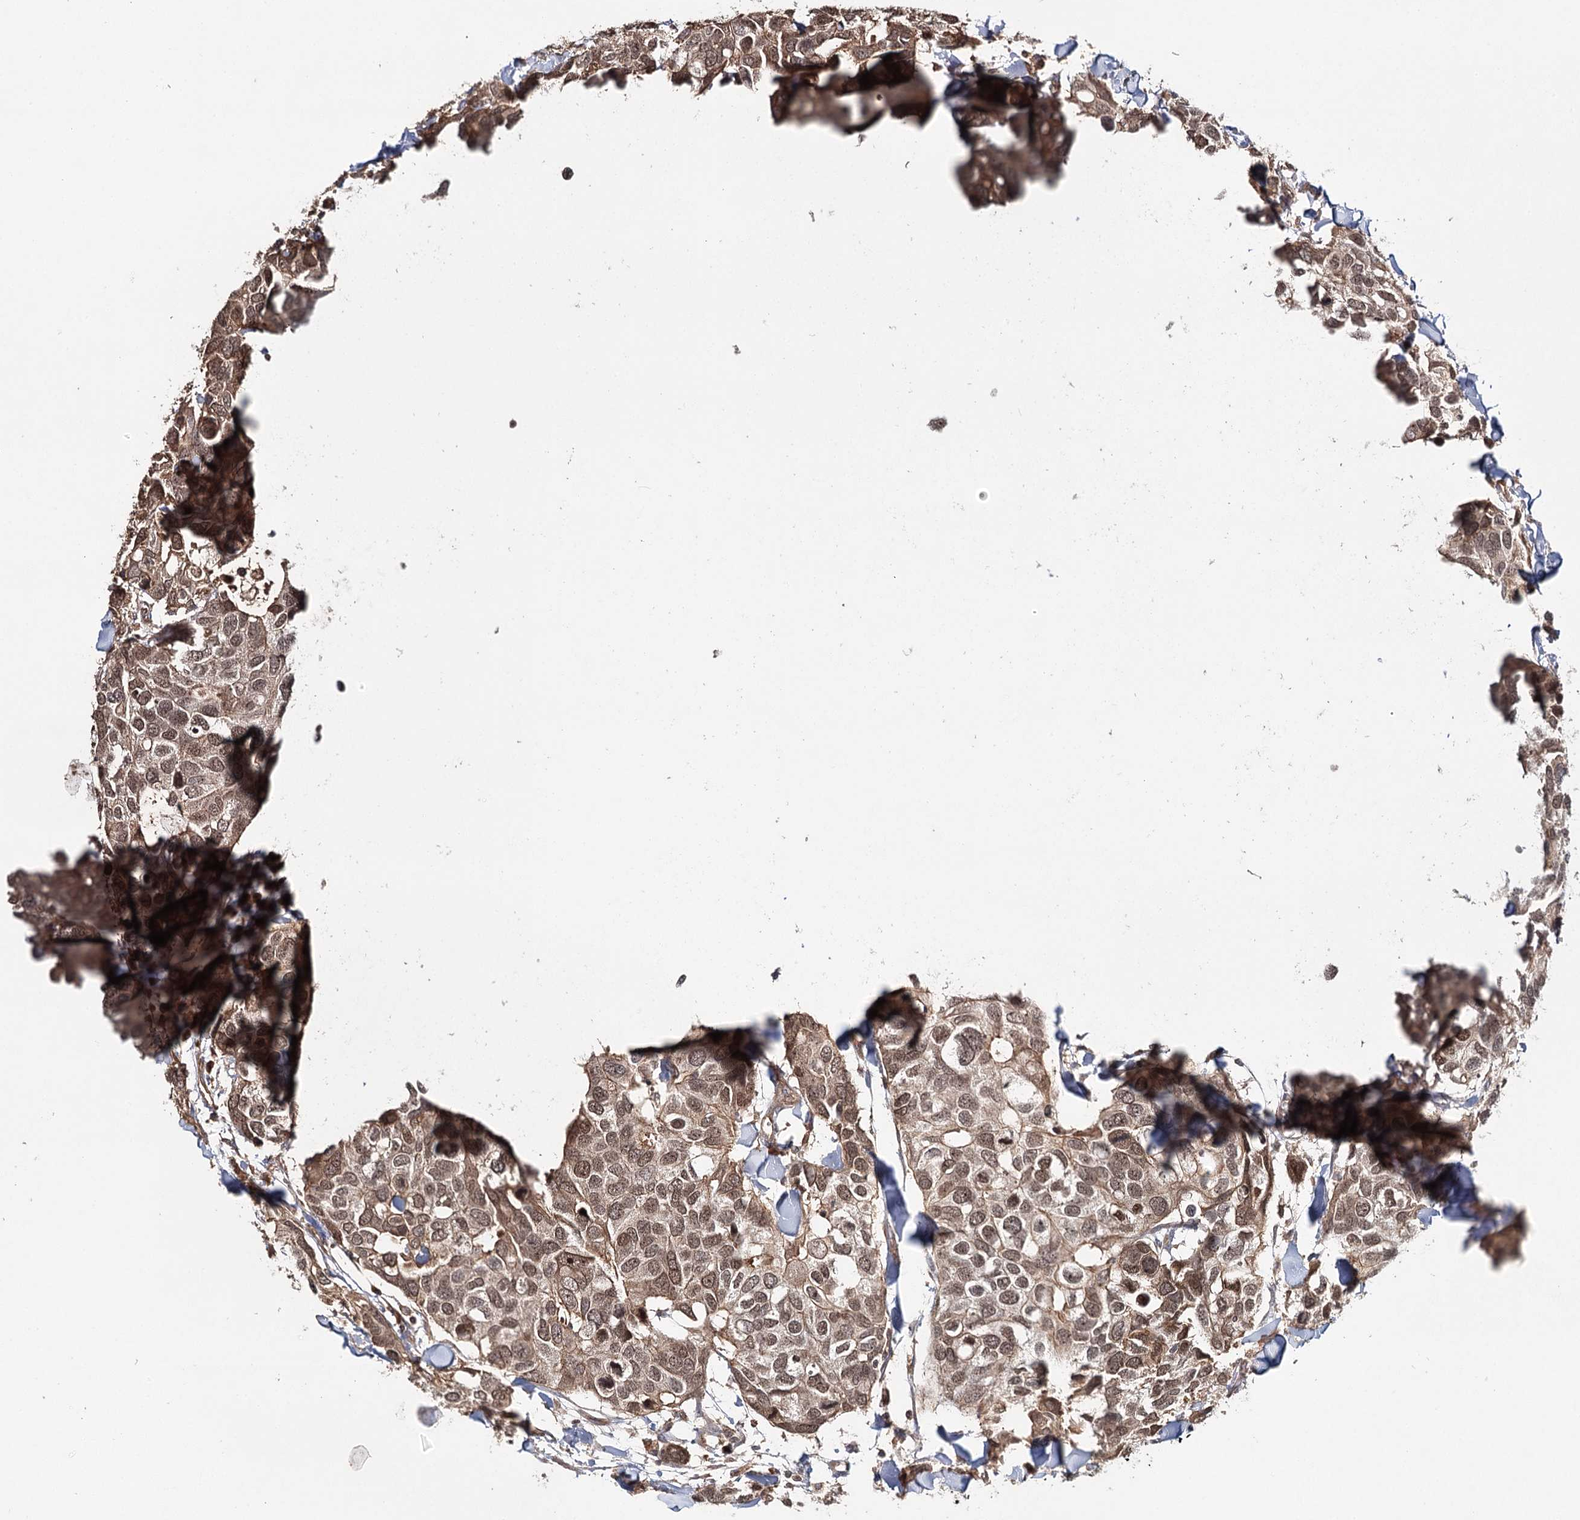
{"staining": {"intensity": "moderate", "quantity": ">75%", "location": "cytoplasmic/membranous,nuclear"}, "tissue": "breast cancer", "cell_type": "Tumor cells", "image_type": "cancer", "snomed": [{"axis": "morphology", "description": "Duct carcinoma"}, {"axis": "topography", "description": "Breast"}], "caption": "Immunohistochemical staining of invasive ductal carcinoma (breast) displays moderate cytoplasmic/membranous and nuclear protein staining in approximately >75% of tumor cells. (Brightfield microscopy of DAB IHC at high magnification).", "gene": "BCR", "patient": {"sex": "female", "age": 83}}